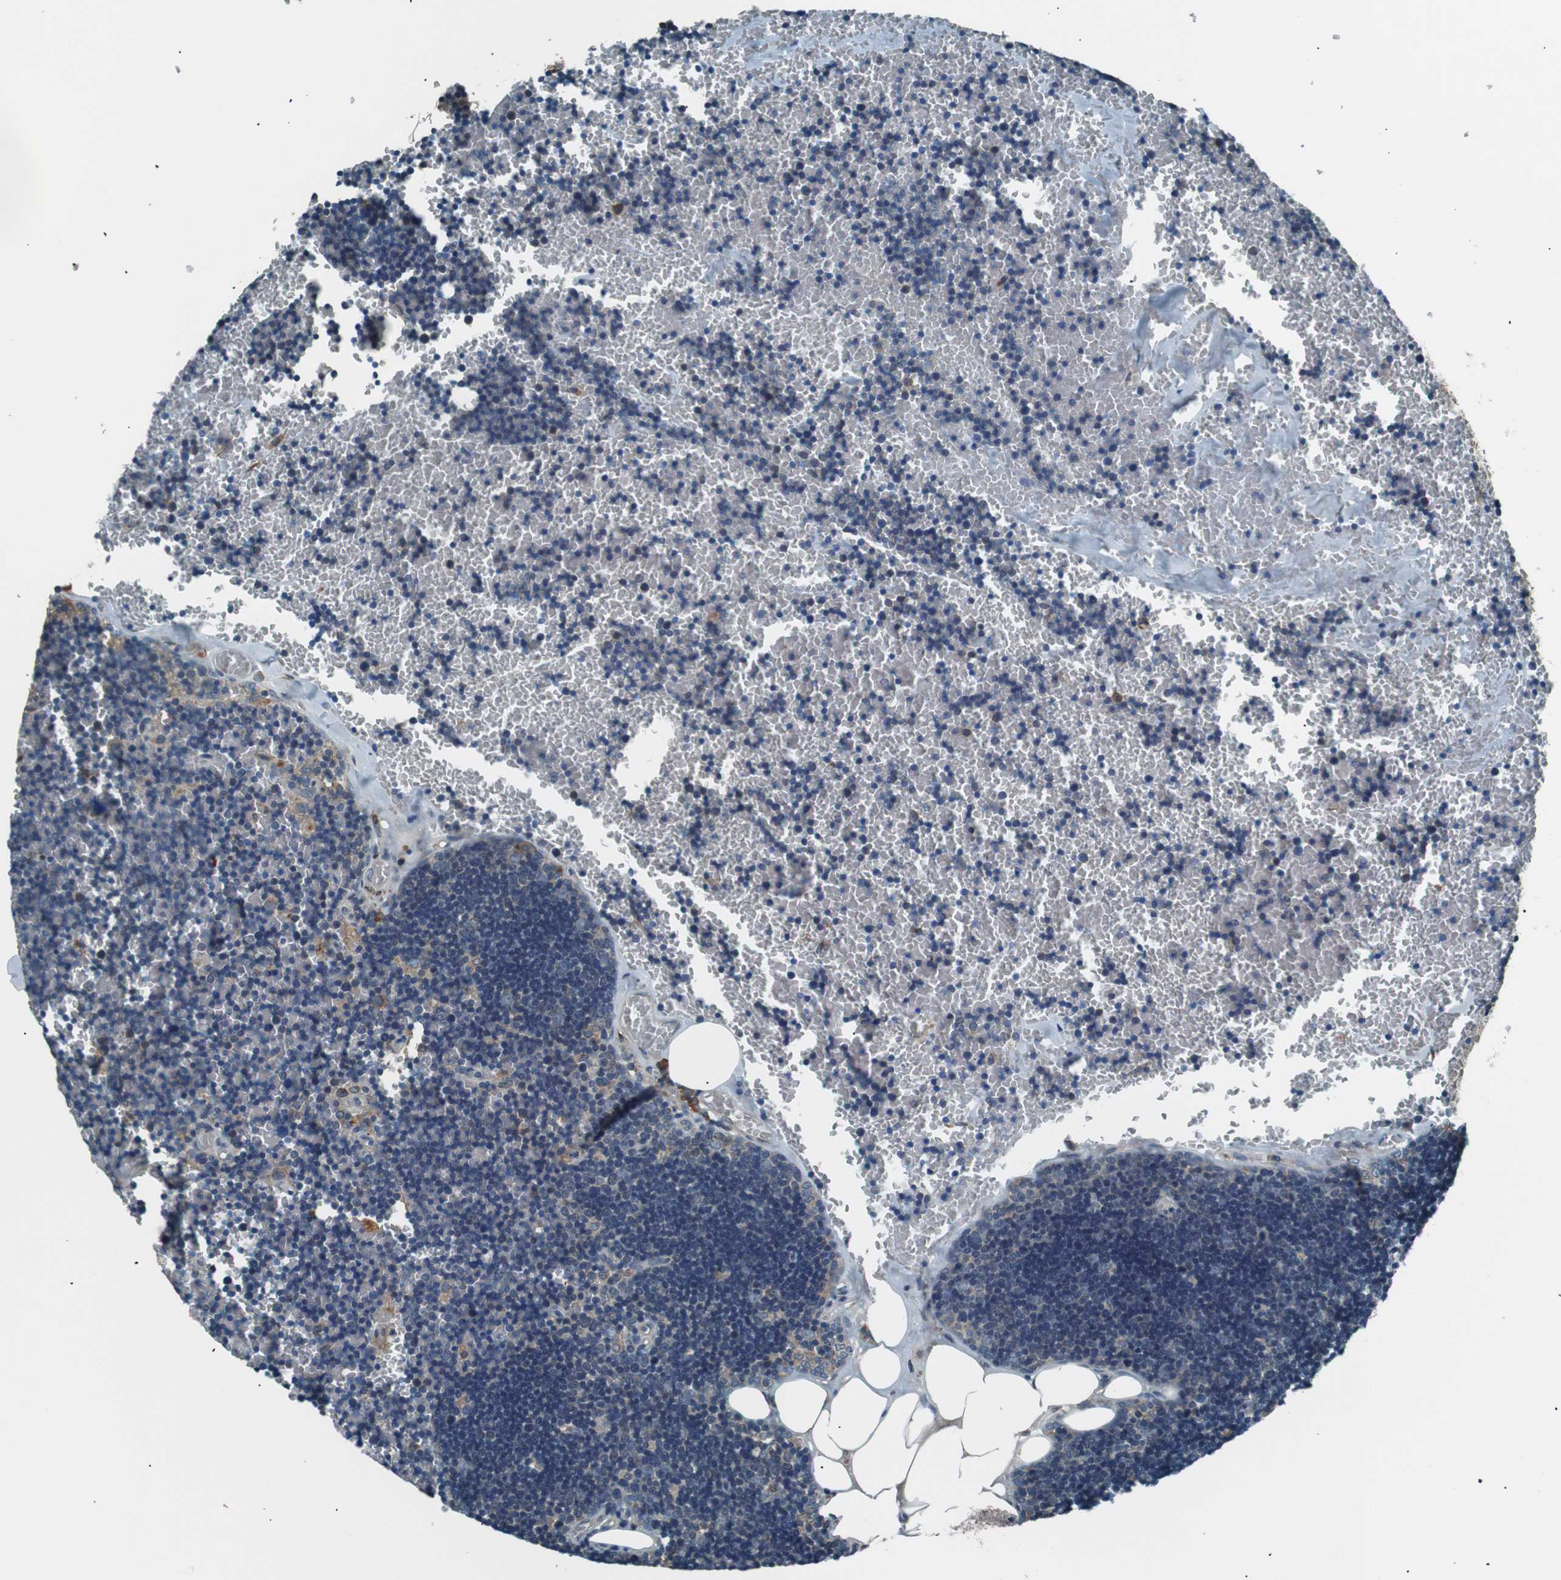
{"staining": {"intensity": "weak", "quantity": "25%-75%", "location": "cytoplasmic/membranous"}, "tissue": "lymph node", "cell_type": "Germinal center cells", "image_type": "normal", "snomed": [{"axis": "morphology", "description": "Normal tissue, NOS"}, {"axis": "topography", "description": "Lymph node"}], "caption": "A histopathology image of lymph node stained for a protein reveals weak cytoplasmic/membranous brown staining in germinal center cells. The protein of interest is stained brown, and the nuclei are stained in blue (DAB (3,3'-diaminobenzidine) IHC with brightfield microscopy, high magnification).", "gene": "SIGMAR1", "patient": {"sex": "male", "age": 33}}